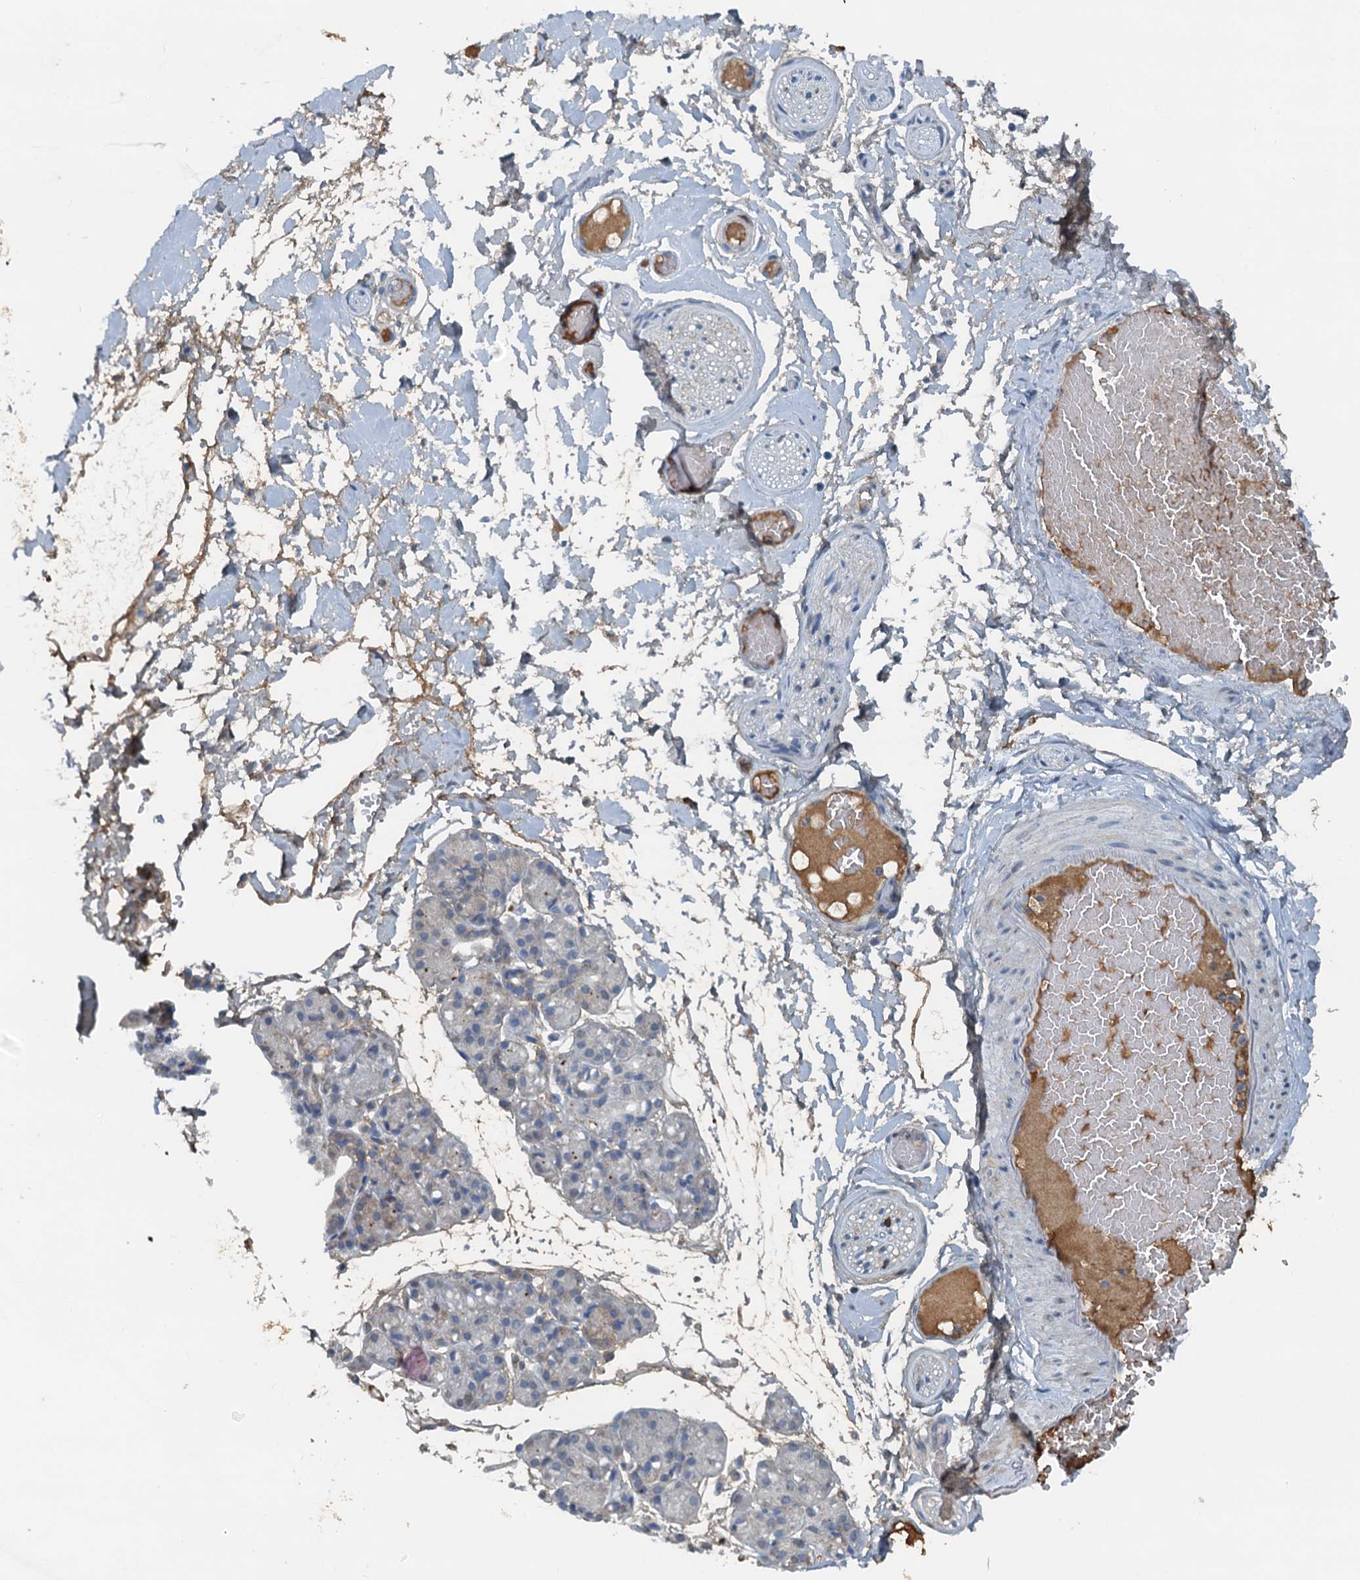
{"staining": {"intensity": "moderate", "quantity": "<25%", "location": "cytoplasmic/membranous"}, "tissue": "salivary gland", "cell_type": "Glandular cells", "image_type": "normal", "snomed": [{"axis": "morphology", "description": "Normal tissue, NOS"}, {"axis": "topography", "description": "Salivary gland"}], "caption": "Immunohistochemical staining of benign salivary gland demonstrates <25% levels of moderate cytoplasmic/membranous protein expression in approximately <25% of glandular cells. (DAB (3,3'-diaminobenzidine) IHC, brown staining for protein, blue staining for nuclei).", "gene": "LSM14B", "patient": {"sex": "male", "age": 63}}